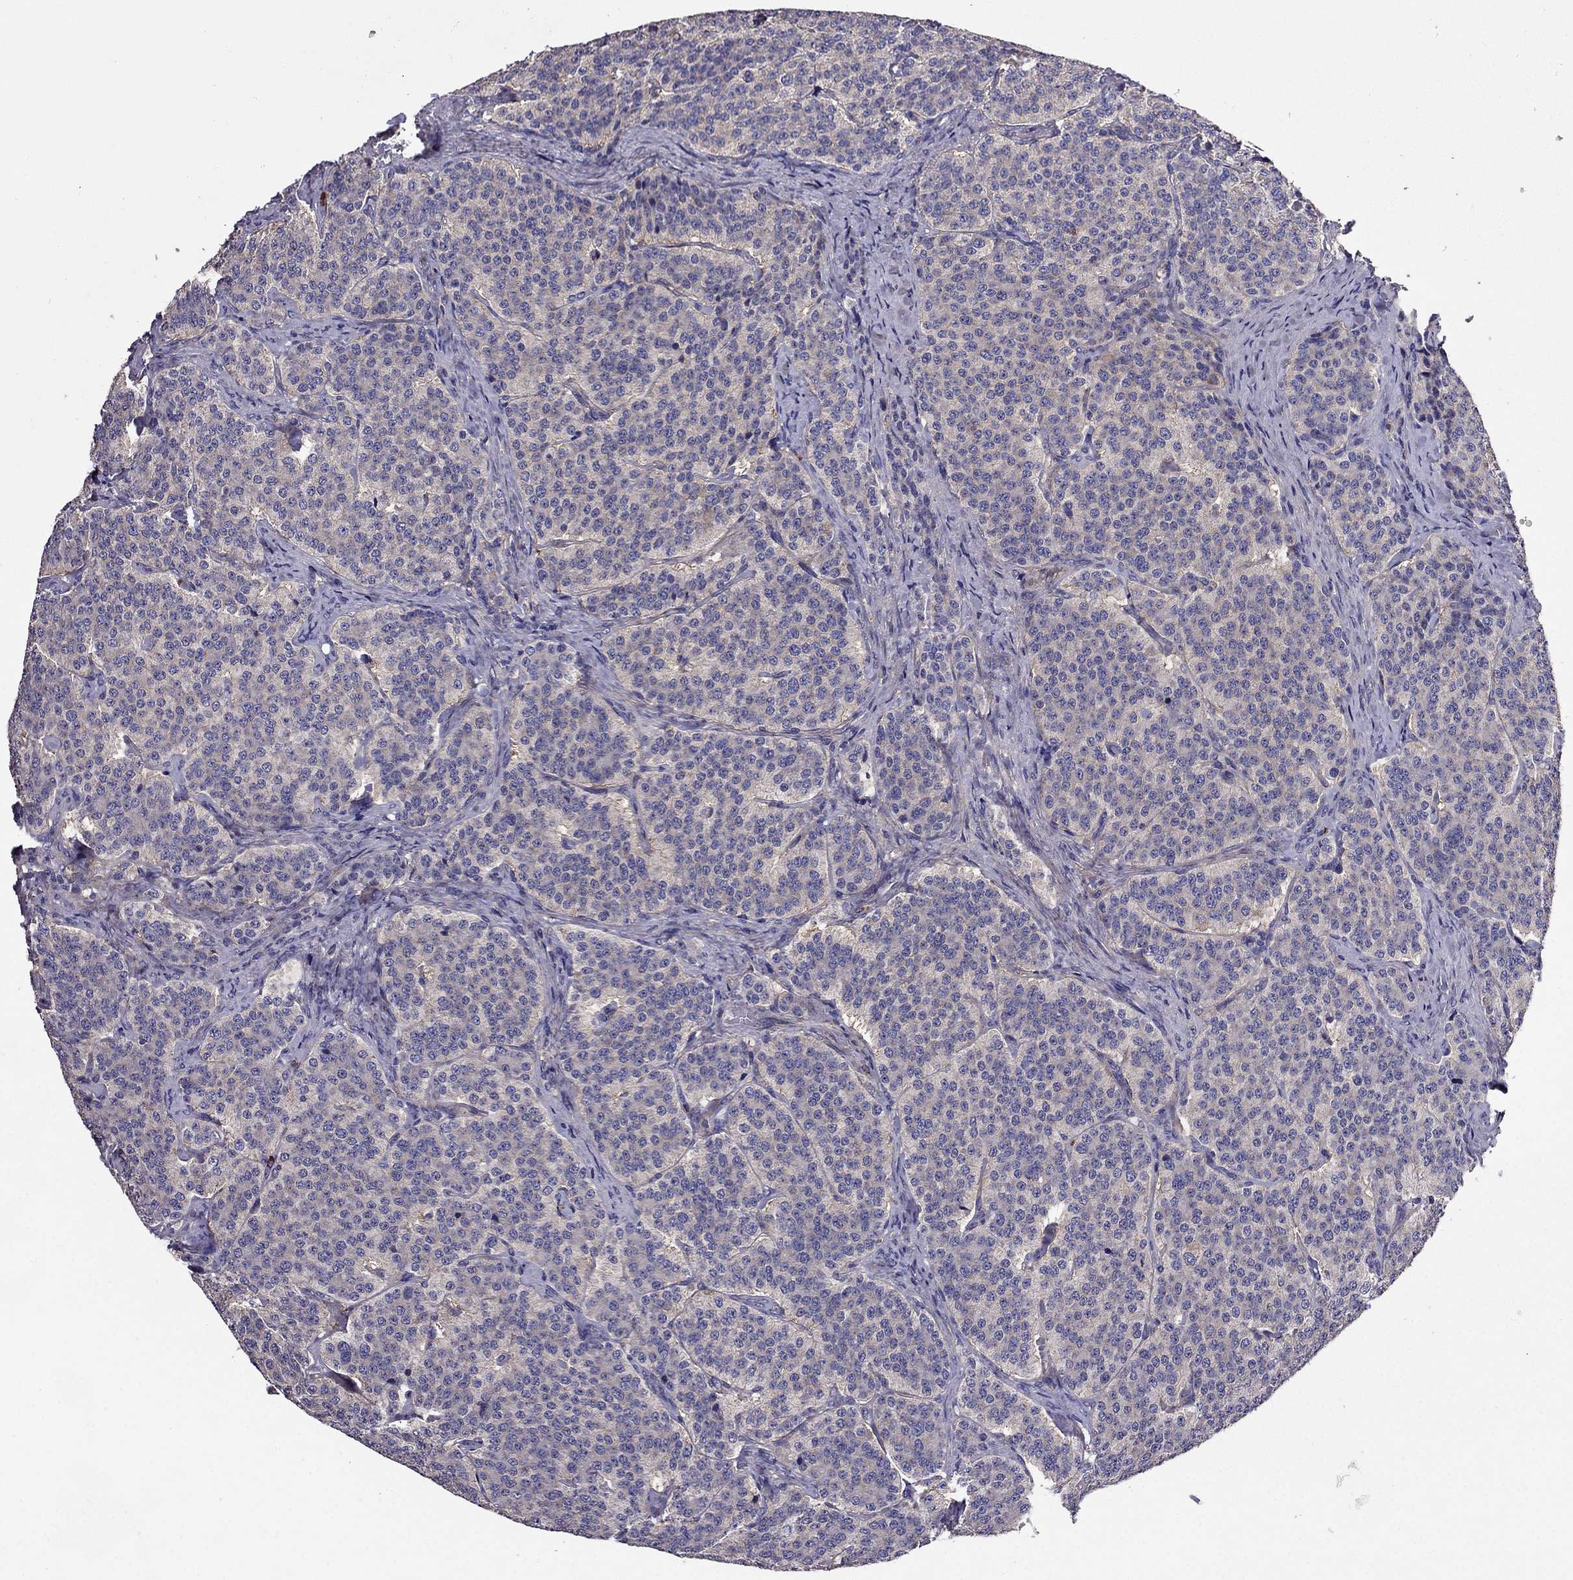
{"staining": {"intensity": "negative", "quantity": "none", "location": "none"}, "tissue": "carcinoid", "cell_type": "Tumor cells", "image_type": "cancer", "snomed": [{"axis": "morphology", "description": "Carcinoid, malignant, NOS"}, {"axis": "topography", "description": "Small intestine"}], "caption": "Immunohistochemistry of human carcinoid (malignant) exhibits no staining in tumor cells.", "gene": "ITGB1", "patient": {"sex": "female", "age": 58}}